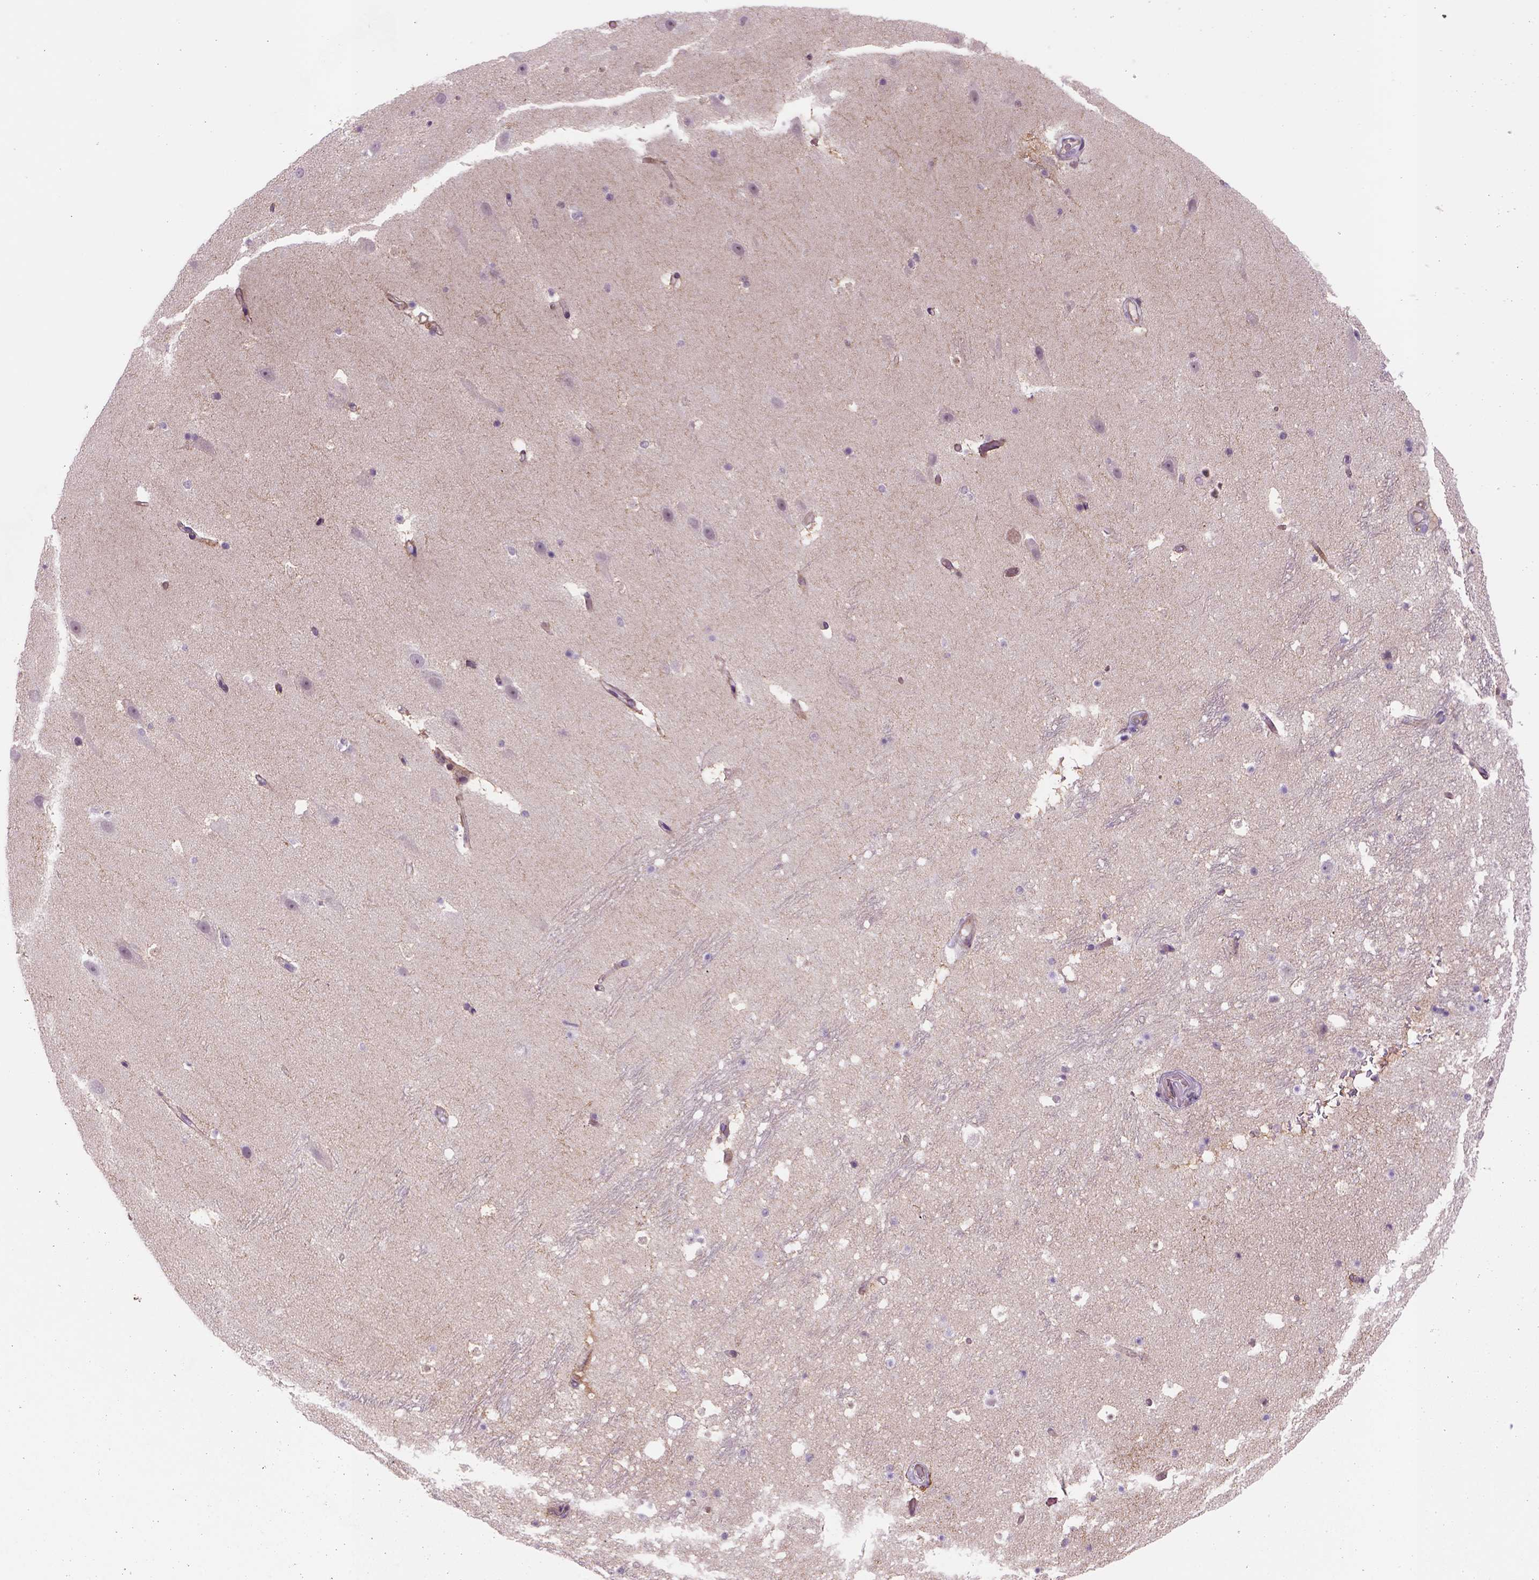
{"staining": {"intensity": "negative", "quantity": "none", "location": "none"}, "tissue": "hippocampus", "cell_type": "Glial cells", "image_type": "normal", "snomed": [{"axis": "morphology", "description": "Normal tissue, NOS"}, {"axis": "topography", "description": "Hippocampus"}], "caption": "This is a histopathology image of immunohistochemistry (IHC) staining of benign hippocampus, which shows no expression in glial cells.", "gene": "VSTM5", "patient": {"sex": "male", "age": 26}}